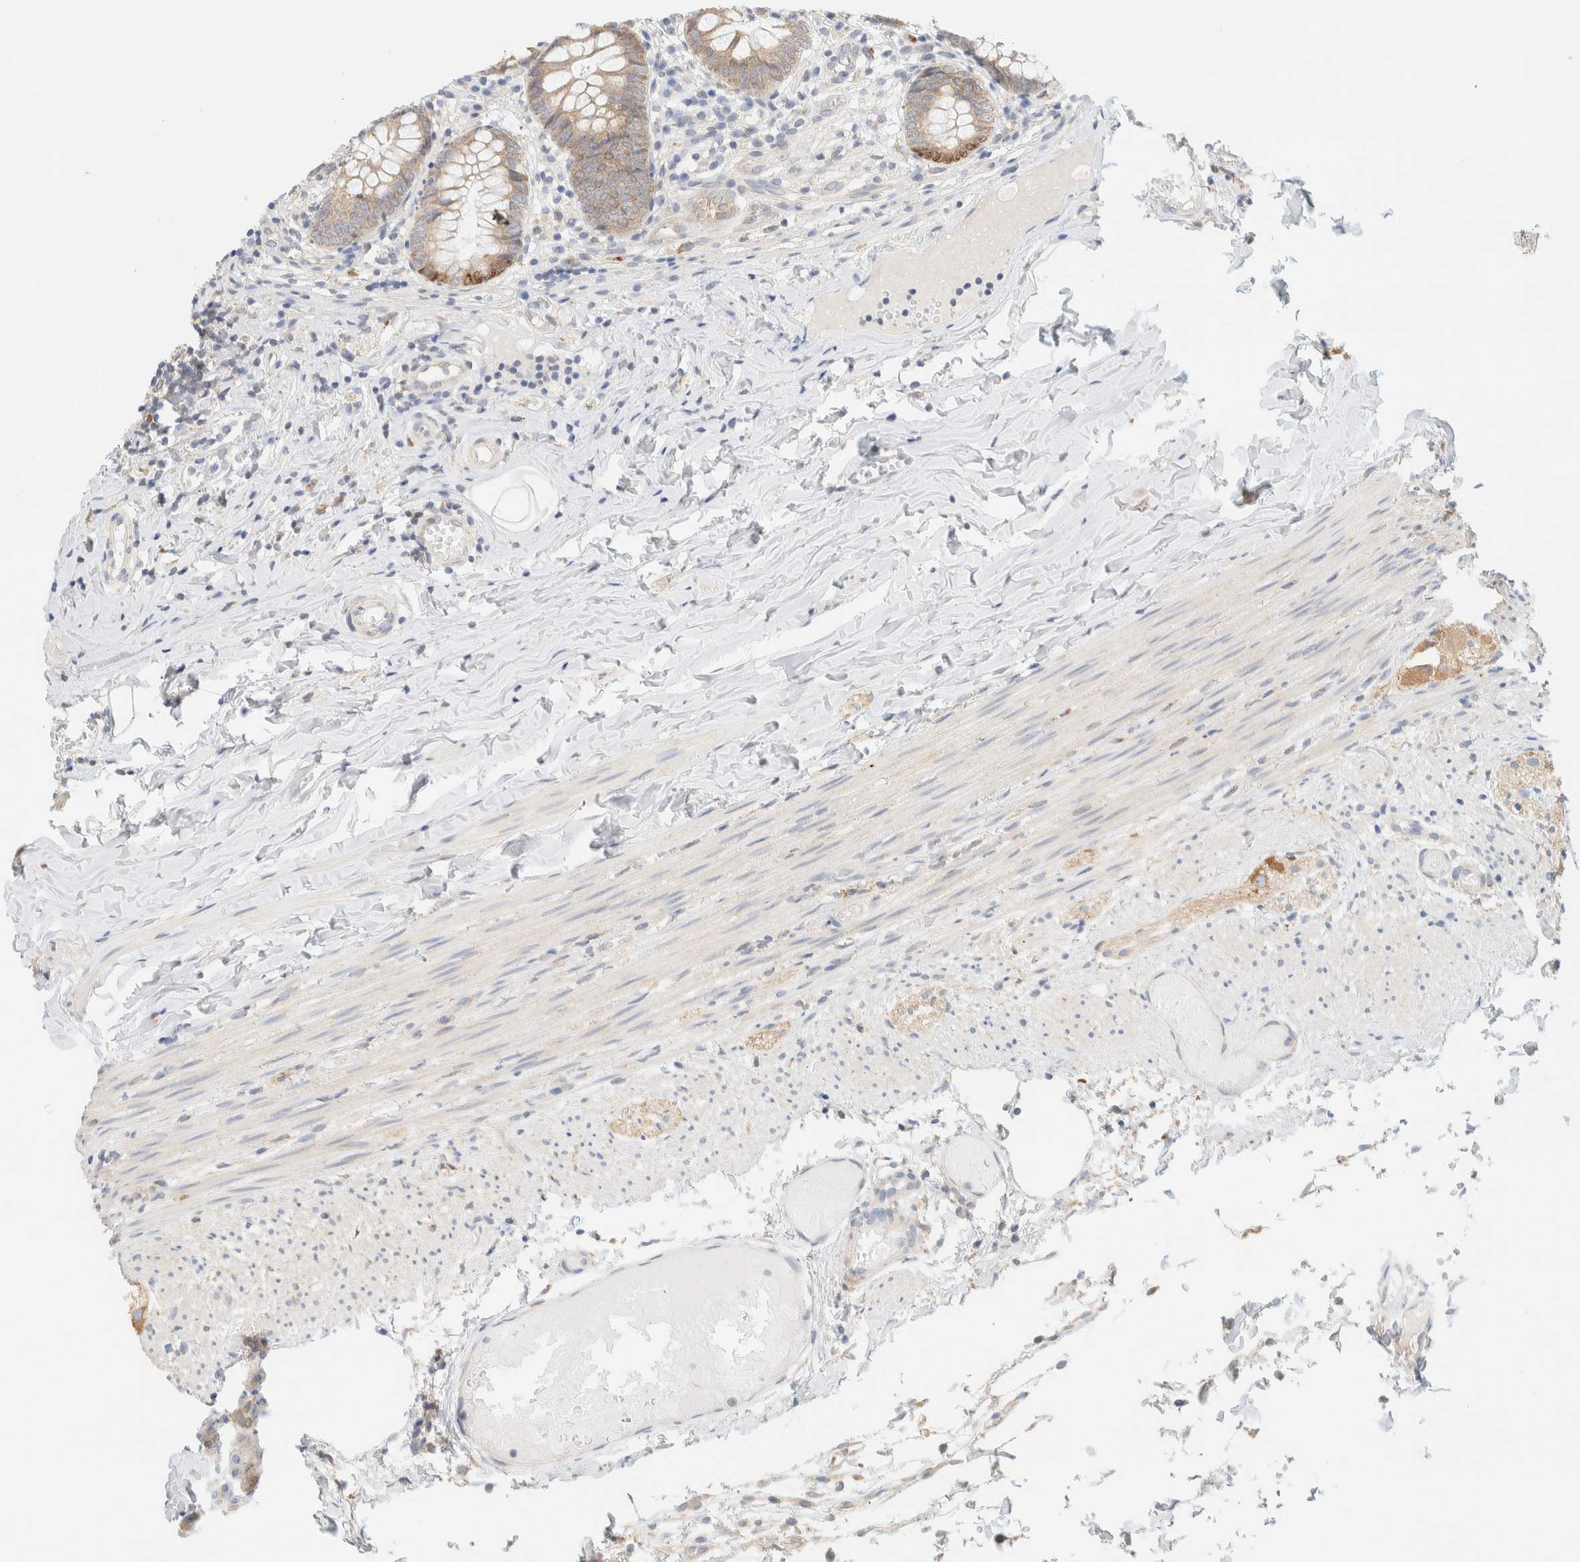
{"staining": {"intensity": "moderate", "quantity": ">75%", "location": "cytoplasmic/membranous"}, "tissue": "appendix", "cell_type": "Glandular cells", "image_type": "normal", "snomed": [{"axis": "morphology", "description": "Normal tissue, NOS"}, {"axis": "topography", "description": "Appendix"}], "caption": "Appendix stained for a protein shows moderate cytoplasmic/membranous positivity in glandular cells.", "gene": "NT5C", "patient": {"sex": "male", "age": 8}}